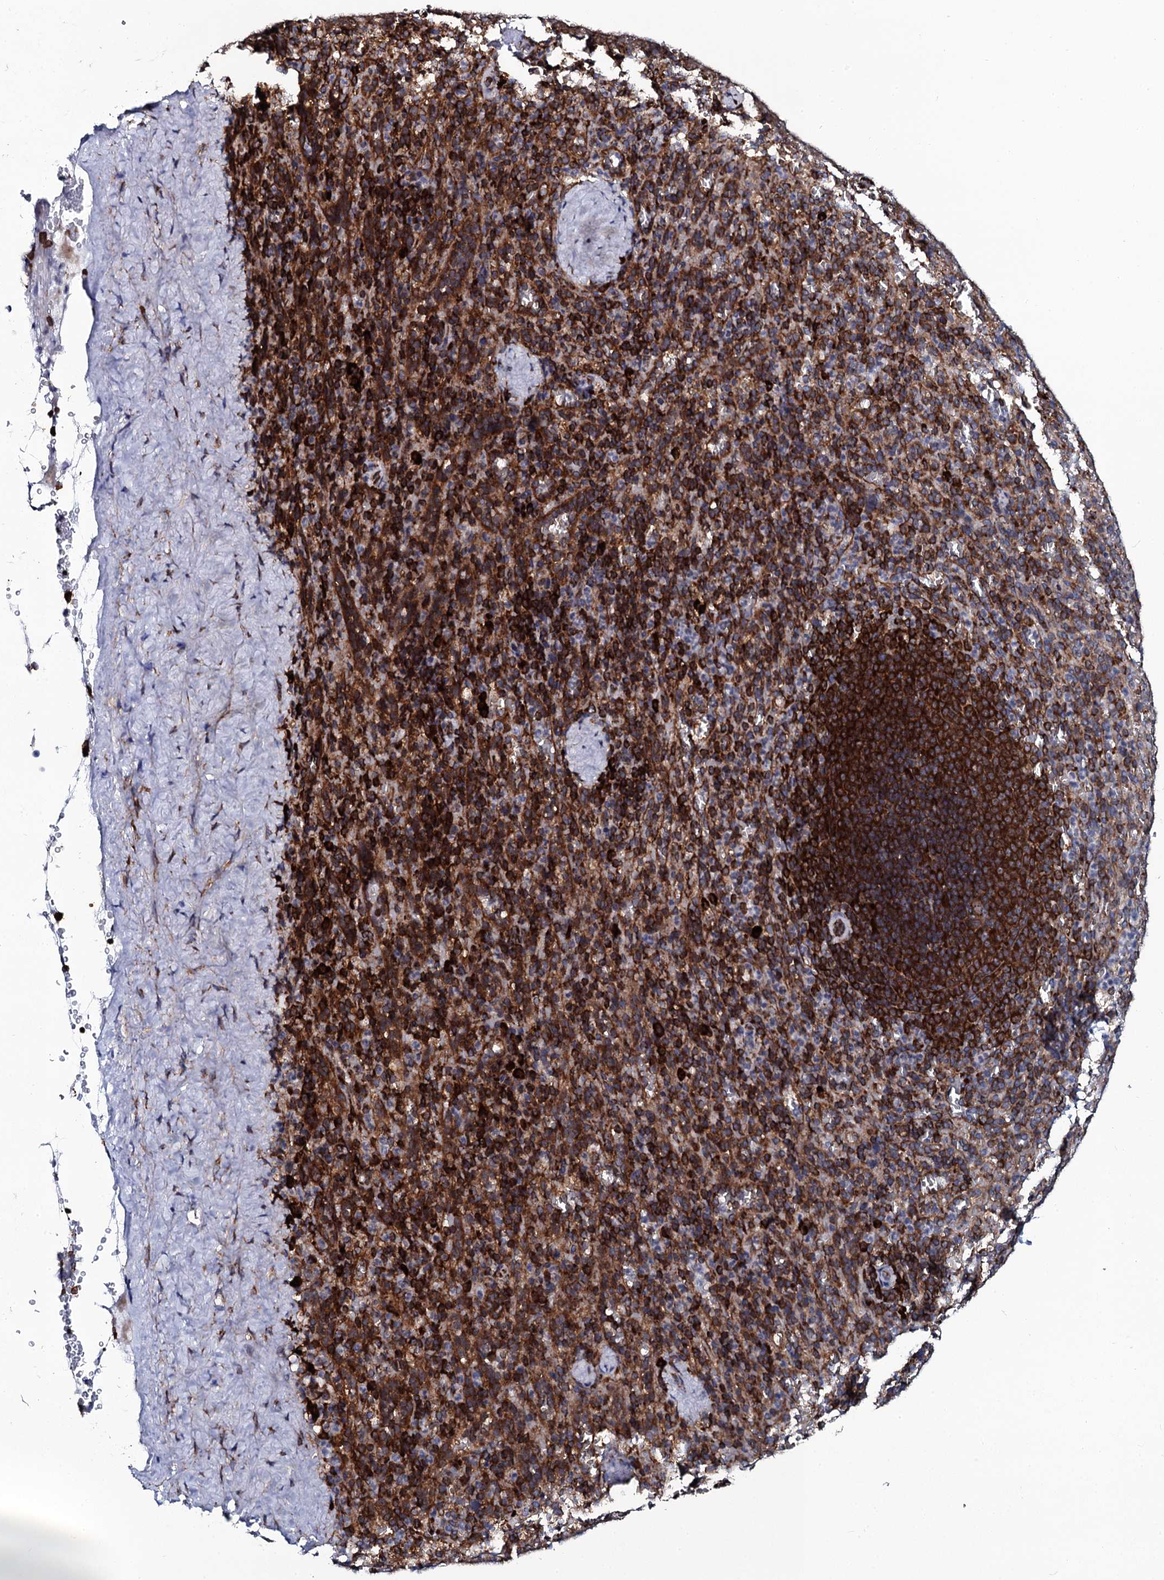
{"staining": {"intensity": "strong", "quantity": "25%-75%", "location": "cytoplasmic/membranous"}, "tissue": "spleen", "cell_type": "Cells in red pulp", "image_type": "normal", "snomed": [{"axis": "morphology", "description": "Normal tissue, NOS"}, {"axis": "topography", "description": "Spleen"}], "caption": "Immunohistochemistry (IHC) histopathology image of normal spleen: human spleen stained using IHC shows high levels of strong protein expression localized specifically in the cytoplasmic/membranous of cells in red pulp, appearing as a cytoplasmic/membranous brown color.", "gene": "SPTY2D1", "patient": {"sex": "female", "age": 21}}